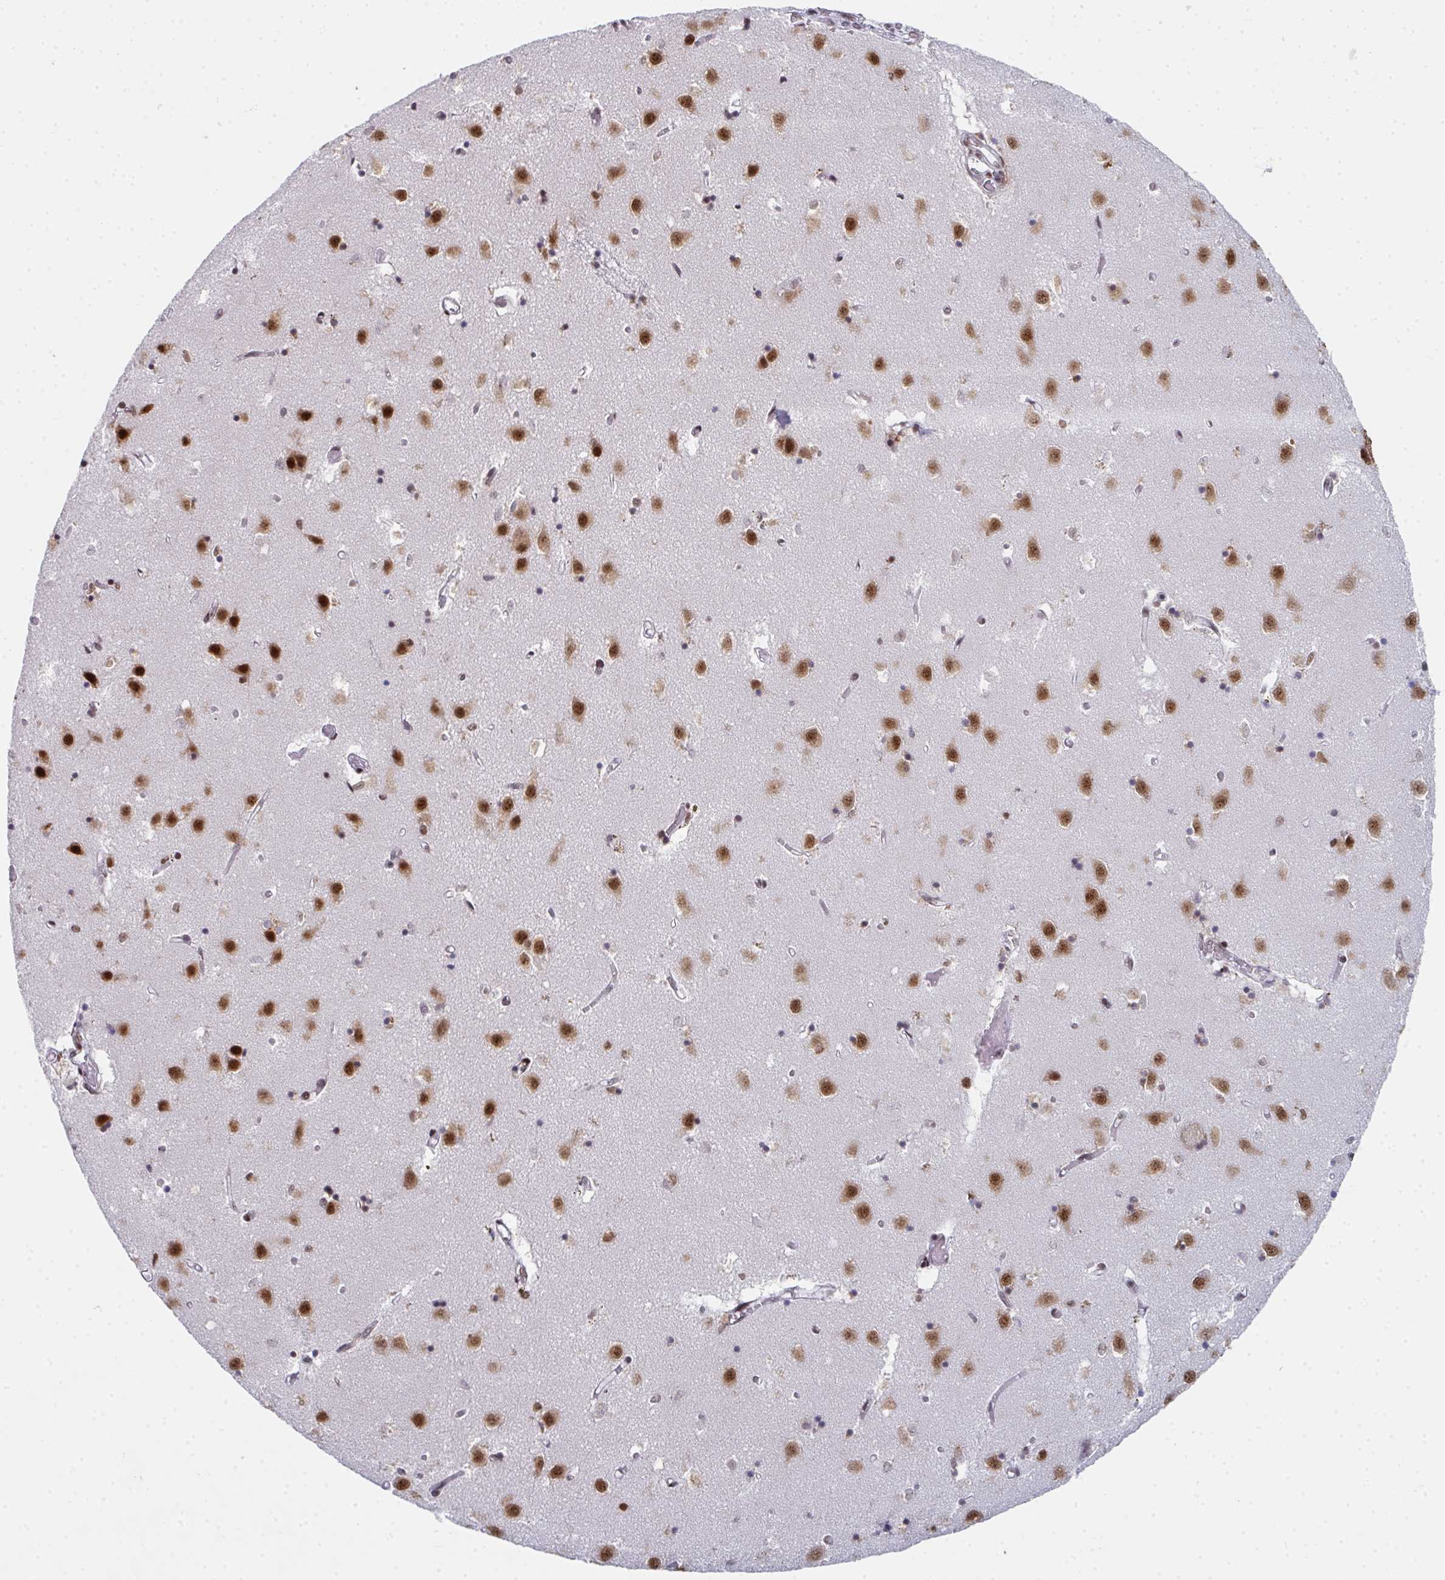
{"staining": {"intensity": "moderate", "quantity": "<25%", "location": "nuclear"}, "tissue": "caudate", "cell_type": "Glial cells", "image_type": "normal", "snomed": [{"axis": "morphology", "description": "Normal tissue, NOS"}, {"axis": "topography", "description": "Lateral ventricle wall"}], "caption": "Moderate nuclear staining for a protein is present in approximately <25% of glial cells of benign caudate using immunohistochemistry (IHC).", "gene": "SNRNP70", "patient": {"sex": "male", "age": 70}}